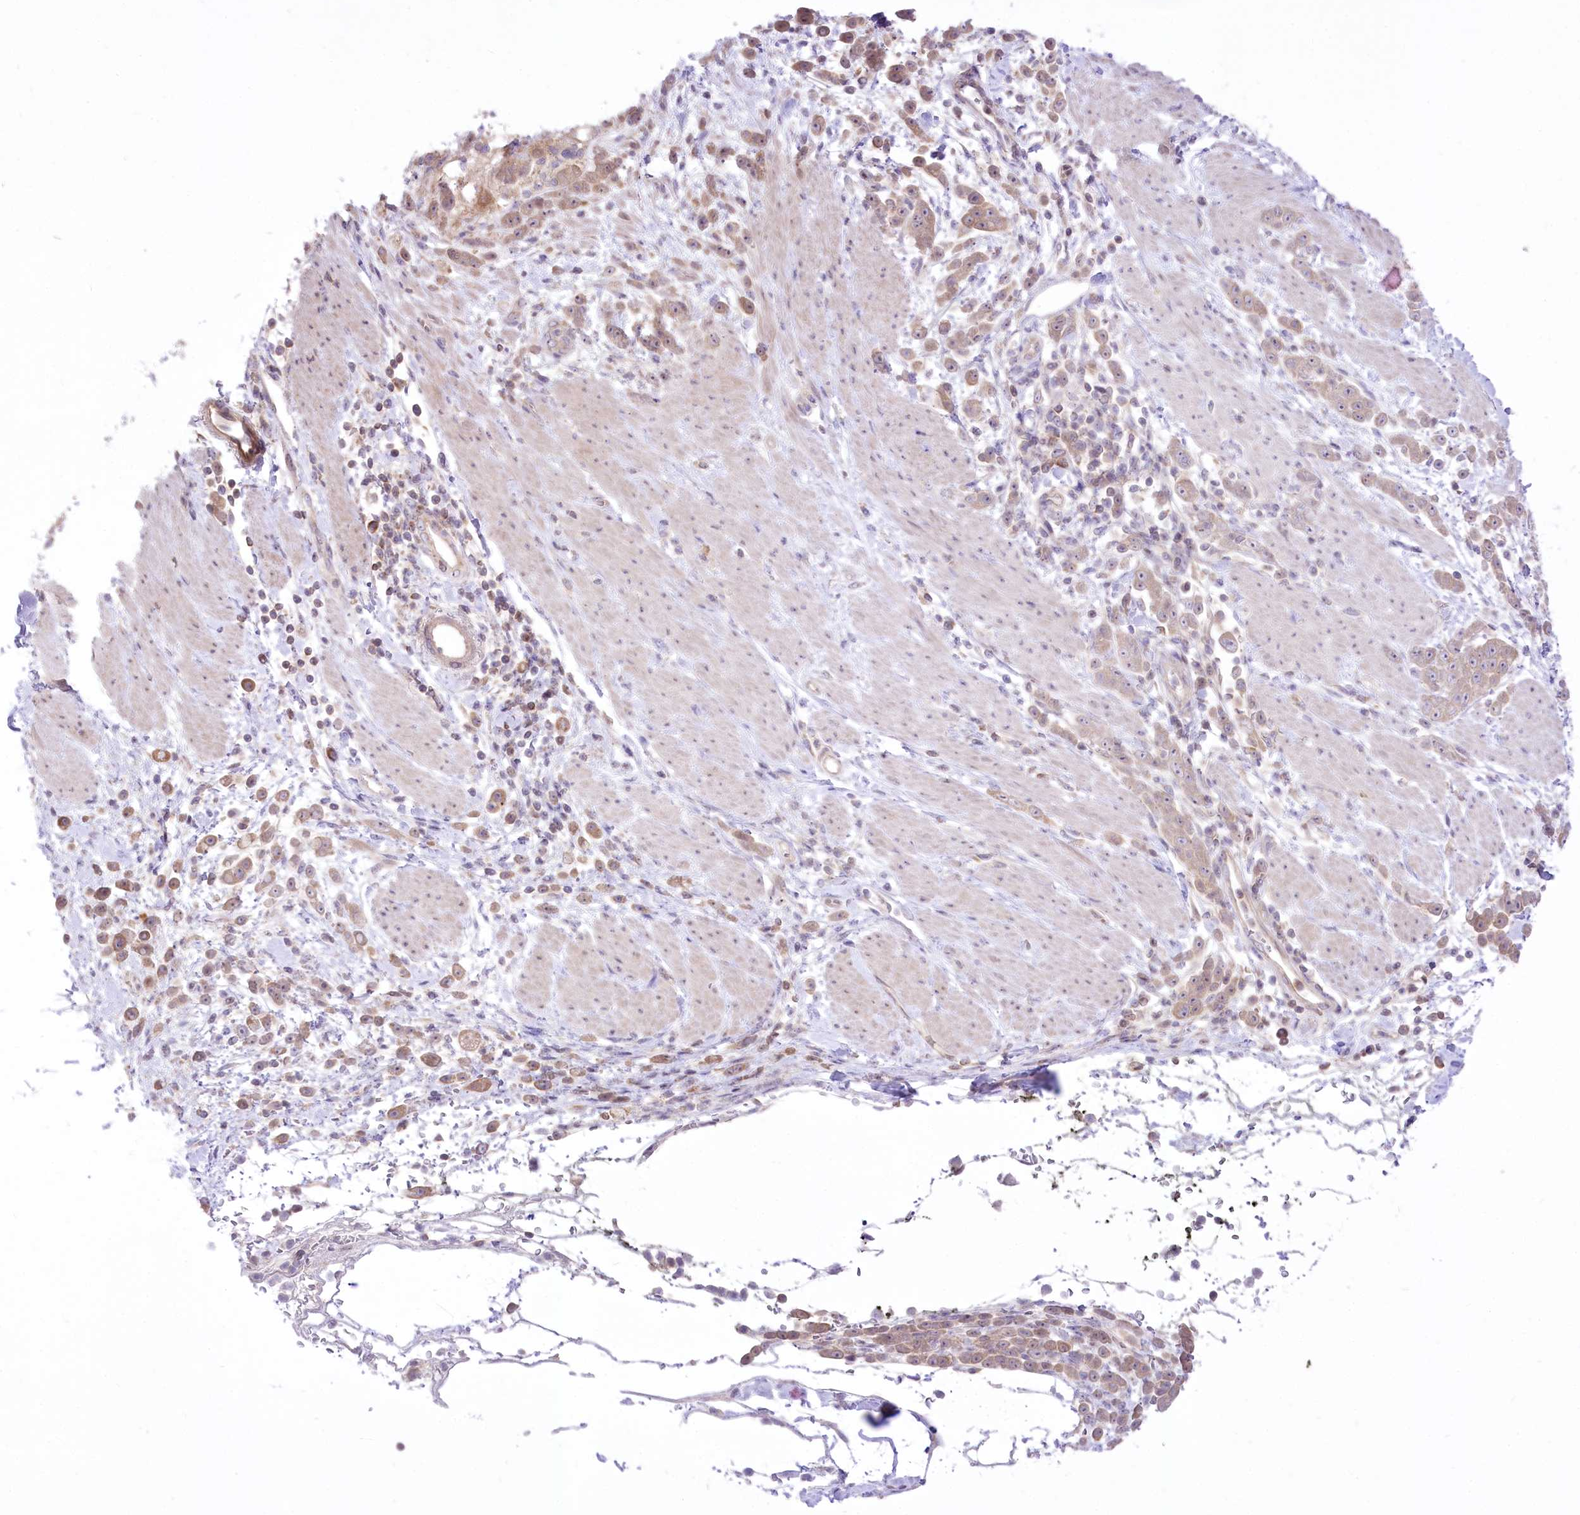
{"staining": {"intensity": "moderate", "quantity": "25%-75%", "location": "cytoplasmic/membranous"}, "tissue": "pancreatic cancer", "cell_type": "Tumor cells", "image_type": "cancer", "snomed": [{"axis": "morphology", "description": "Normal tissue, NOS"}, {"axis": "morphology", "description": "Adenocarcinoma, NOS"}, {"axis": "topography", "description": "Pancreas"}], "caption": "Immunohistochemistry (IHC) of pancreatic cancer (adenocarcinoma) exhibits medium levels of moderate cytoplasmic/membranous expression in approximately 25%-75% of tumor cells.", "gene": "HELT", "patient": {"sex": "female", "age": 64}}